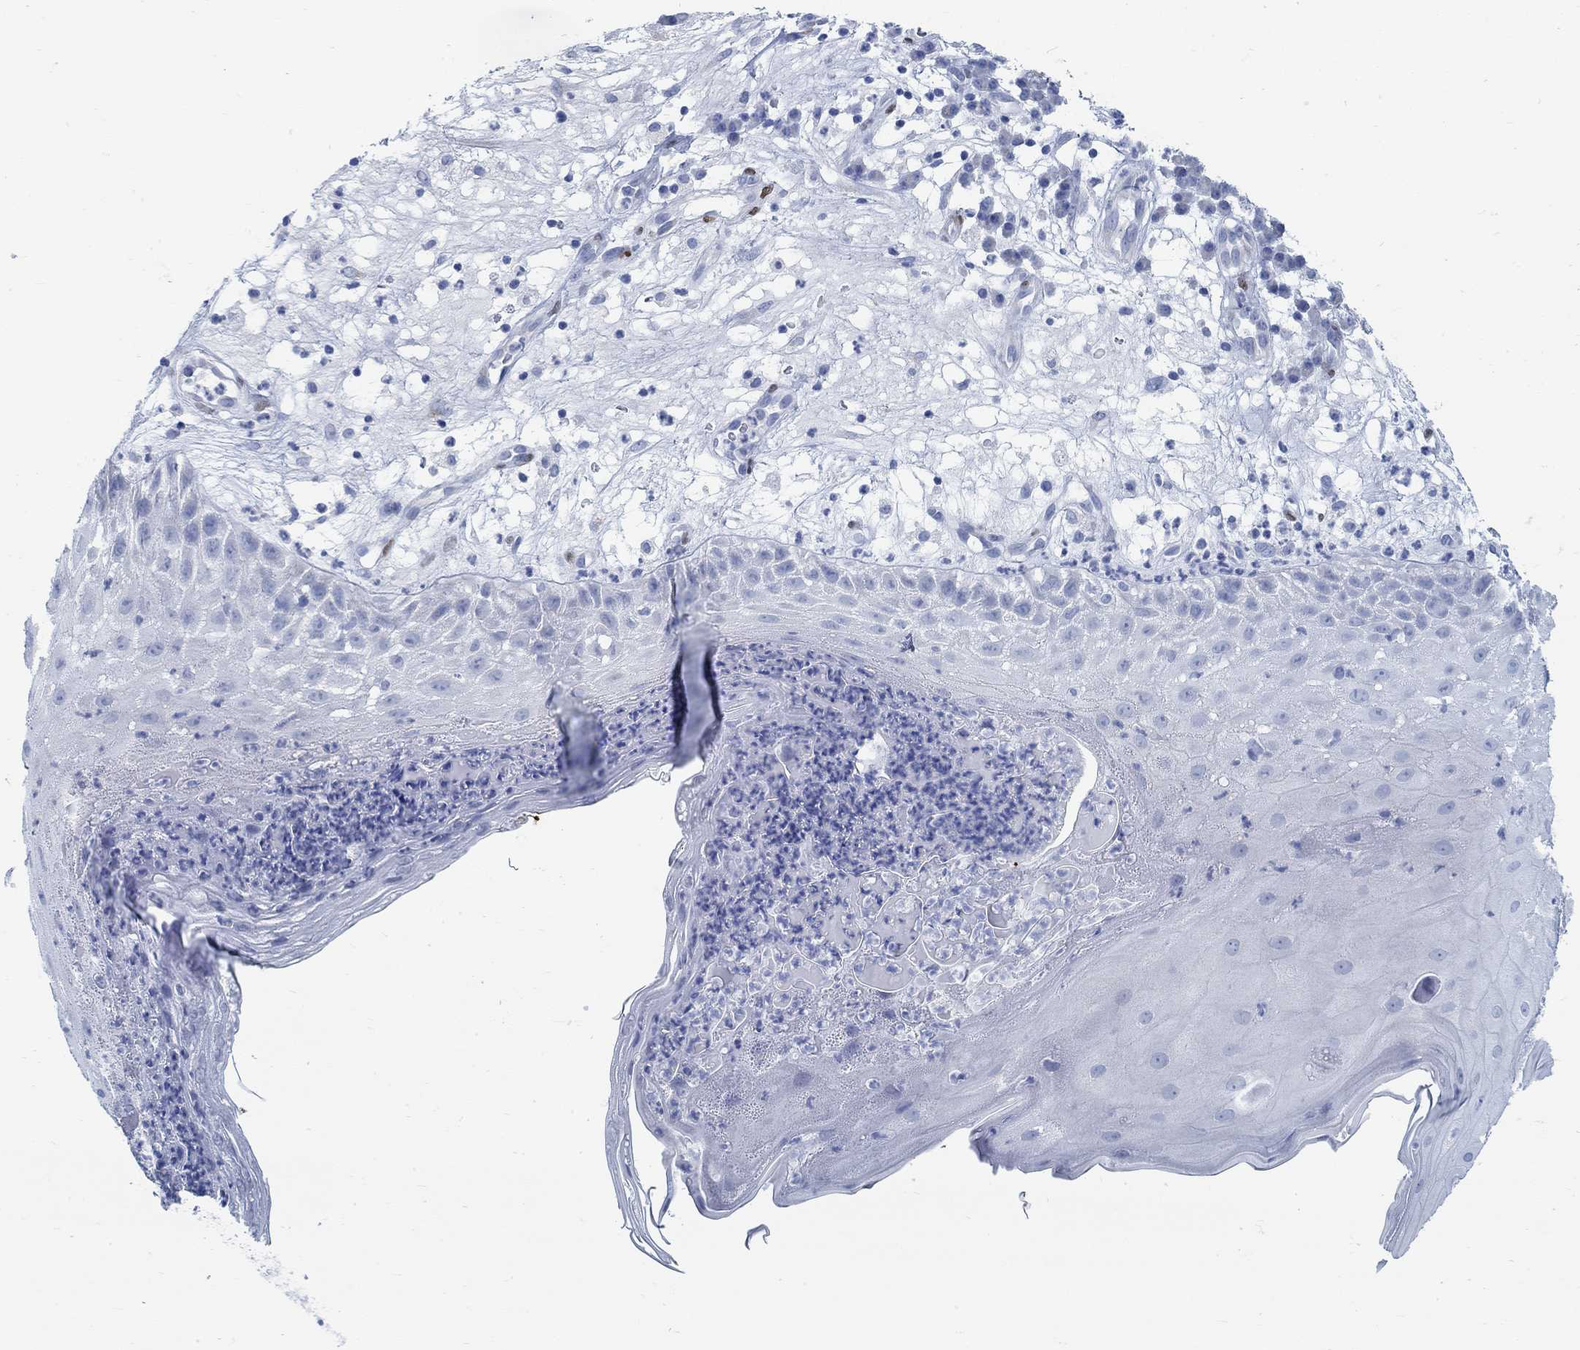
{"staining": {"intensity": "negative", "quantity": "none", "location": "none"}, "tissue": "skin cancer", "cell_type": "Tumor cells", "image_type": "cancer", "snomed": [{"axis": "morphology", "description": "Normal tissue, NOS"}, {"axis": "morphology", "description": "Squamous cell carcinoma, NOS"}, {"axis": "topography", "description": "Skin"}], "caption": "Histopathology image shows no protein positivity in tumor cells of skin squamous cell carcinoma tissue.", "gene": "RBM20", "patient": {"sex": "male", "age": 79}}